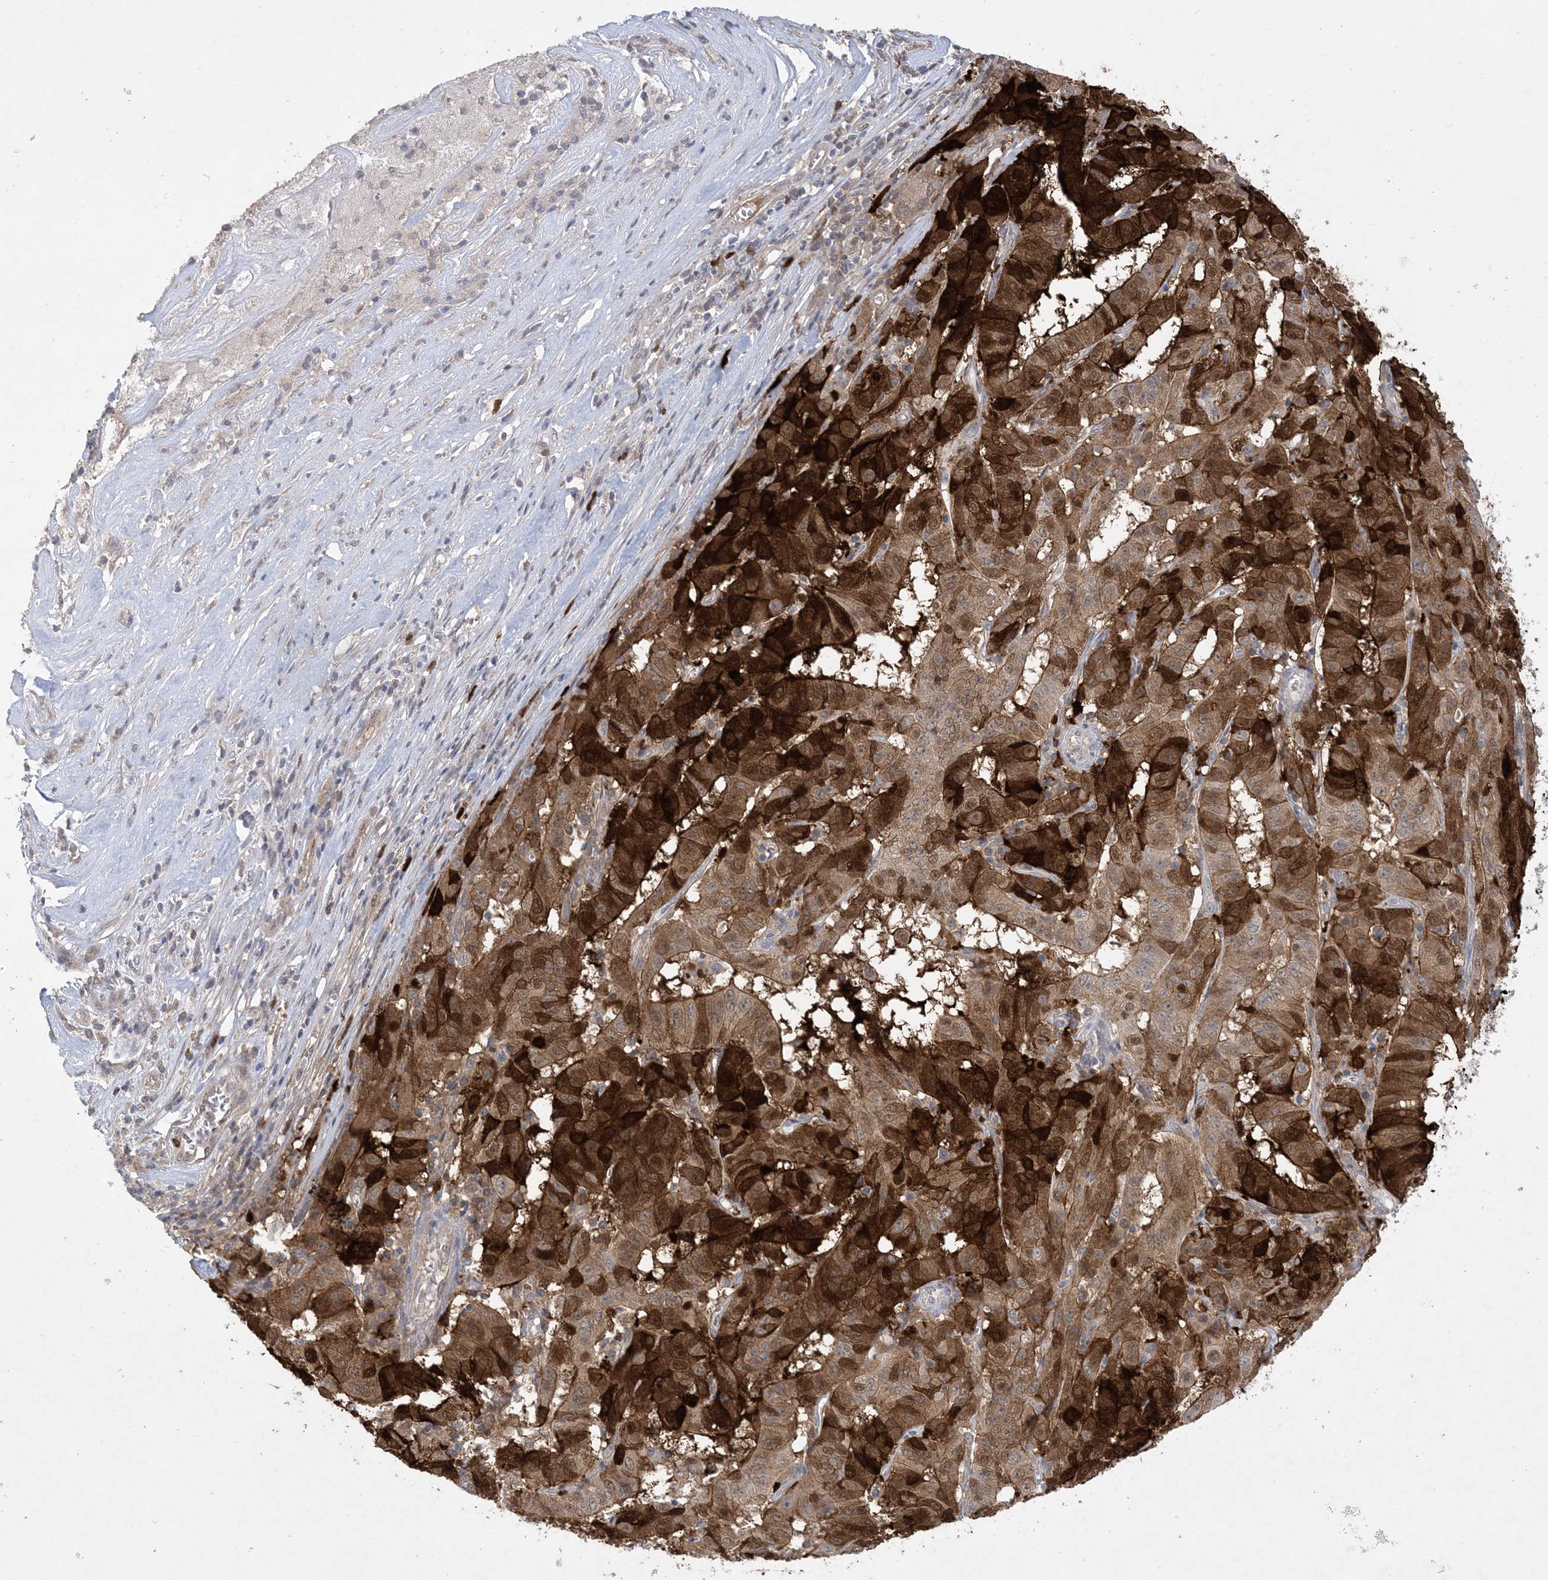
{"staining": {"intensity": "strong", "quantity": ">75%", "location": "cytoplasmic/membranous"}, "tissue": "pancreatic cancer", "cell_type": "Tumor cells", "image_type": "cancer", "snomed": [{"axis": "morphology", "description": "Adenocarcinoma, NOS"}, {"axis": "topography", "description": "Pancreas"}], "caption": "Strong cytoplasmic/membranous staining for a protein is appreciated in about >75% of tumor cells of pancreatic cancer (adenocarcinoma) using immunohistochemistry (IHC).", "gene": "HMGCS1", "patient": {"sex": "male", "age": 63}}